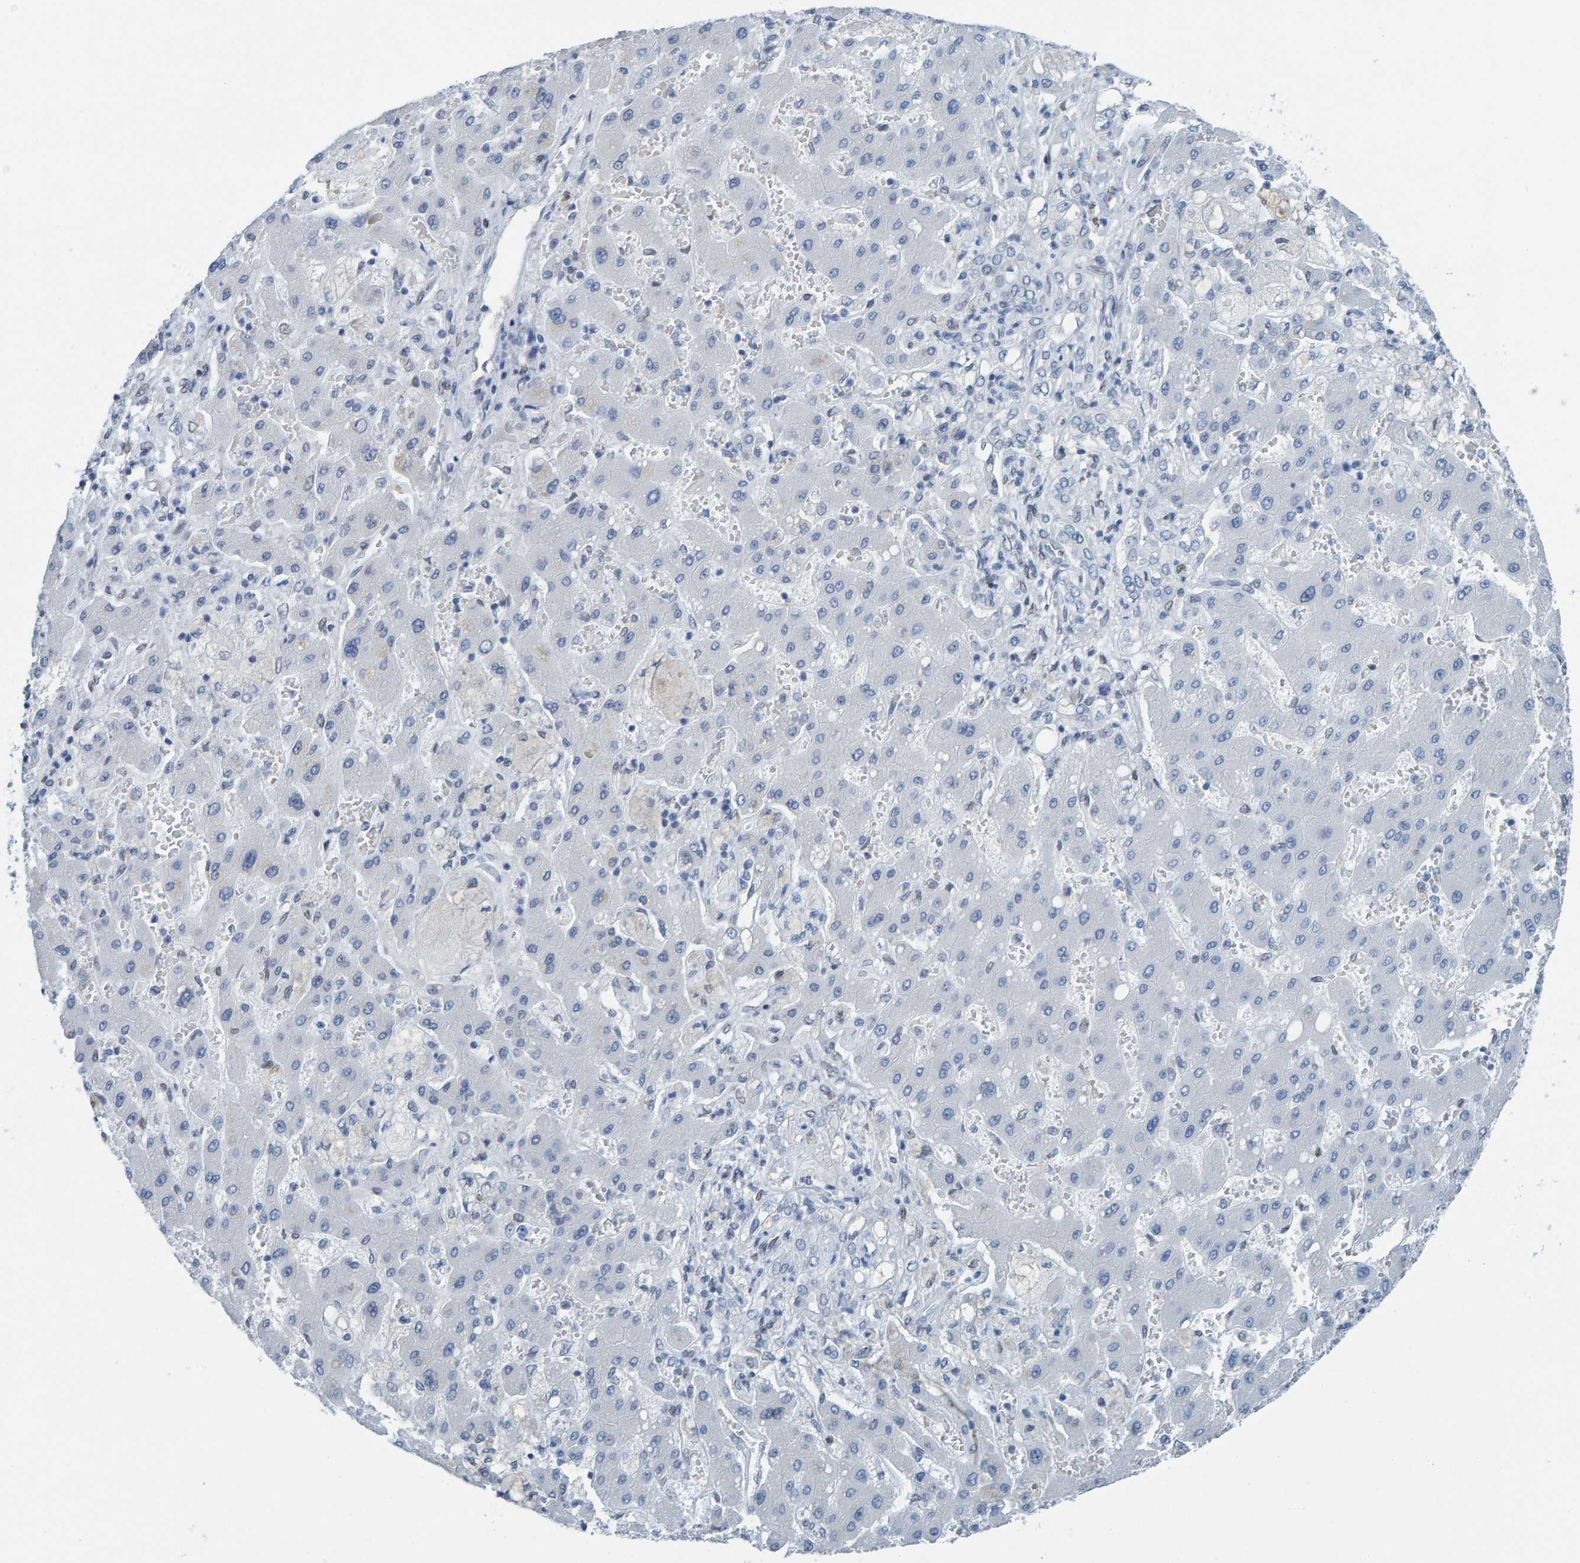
{"staining": {"intensity": "negative", "quantity": "none", "location": "none"}, "tissue": "liver cancer", "cell_type": "Tumor cells", "image_type": "cancer", "snomed": [{"axis": "morphology", "description": "Cholangiocarcinoma"}, {"axis": "topography", "description": "Liver"}], "caption": "Immunohistochemistry (IHC) histopathology image of neoplastic tissue: human liver cancer (cholangiocarcinoma) stained with DAB (3,3'-diaminobenzidine) exhibits no significant protein expression in tumor cells.", "gene": "LMNB2", "patient": {"sex": "male", "age": 50}}